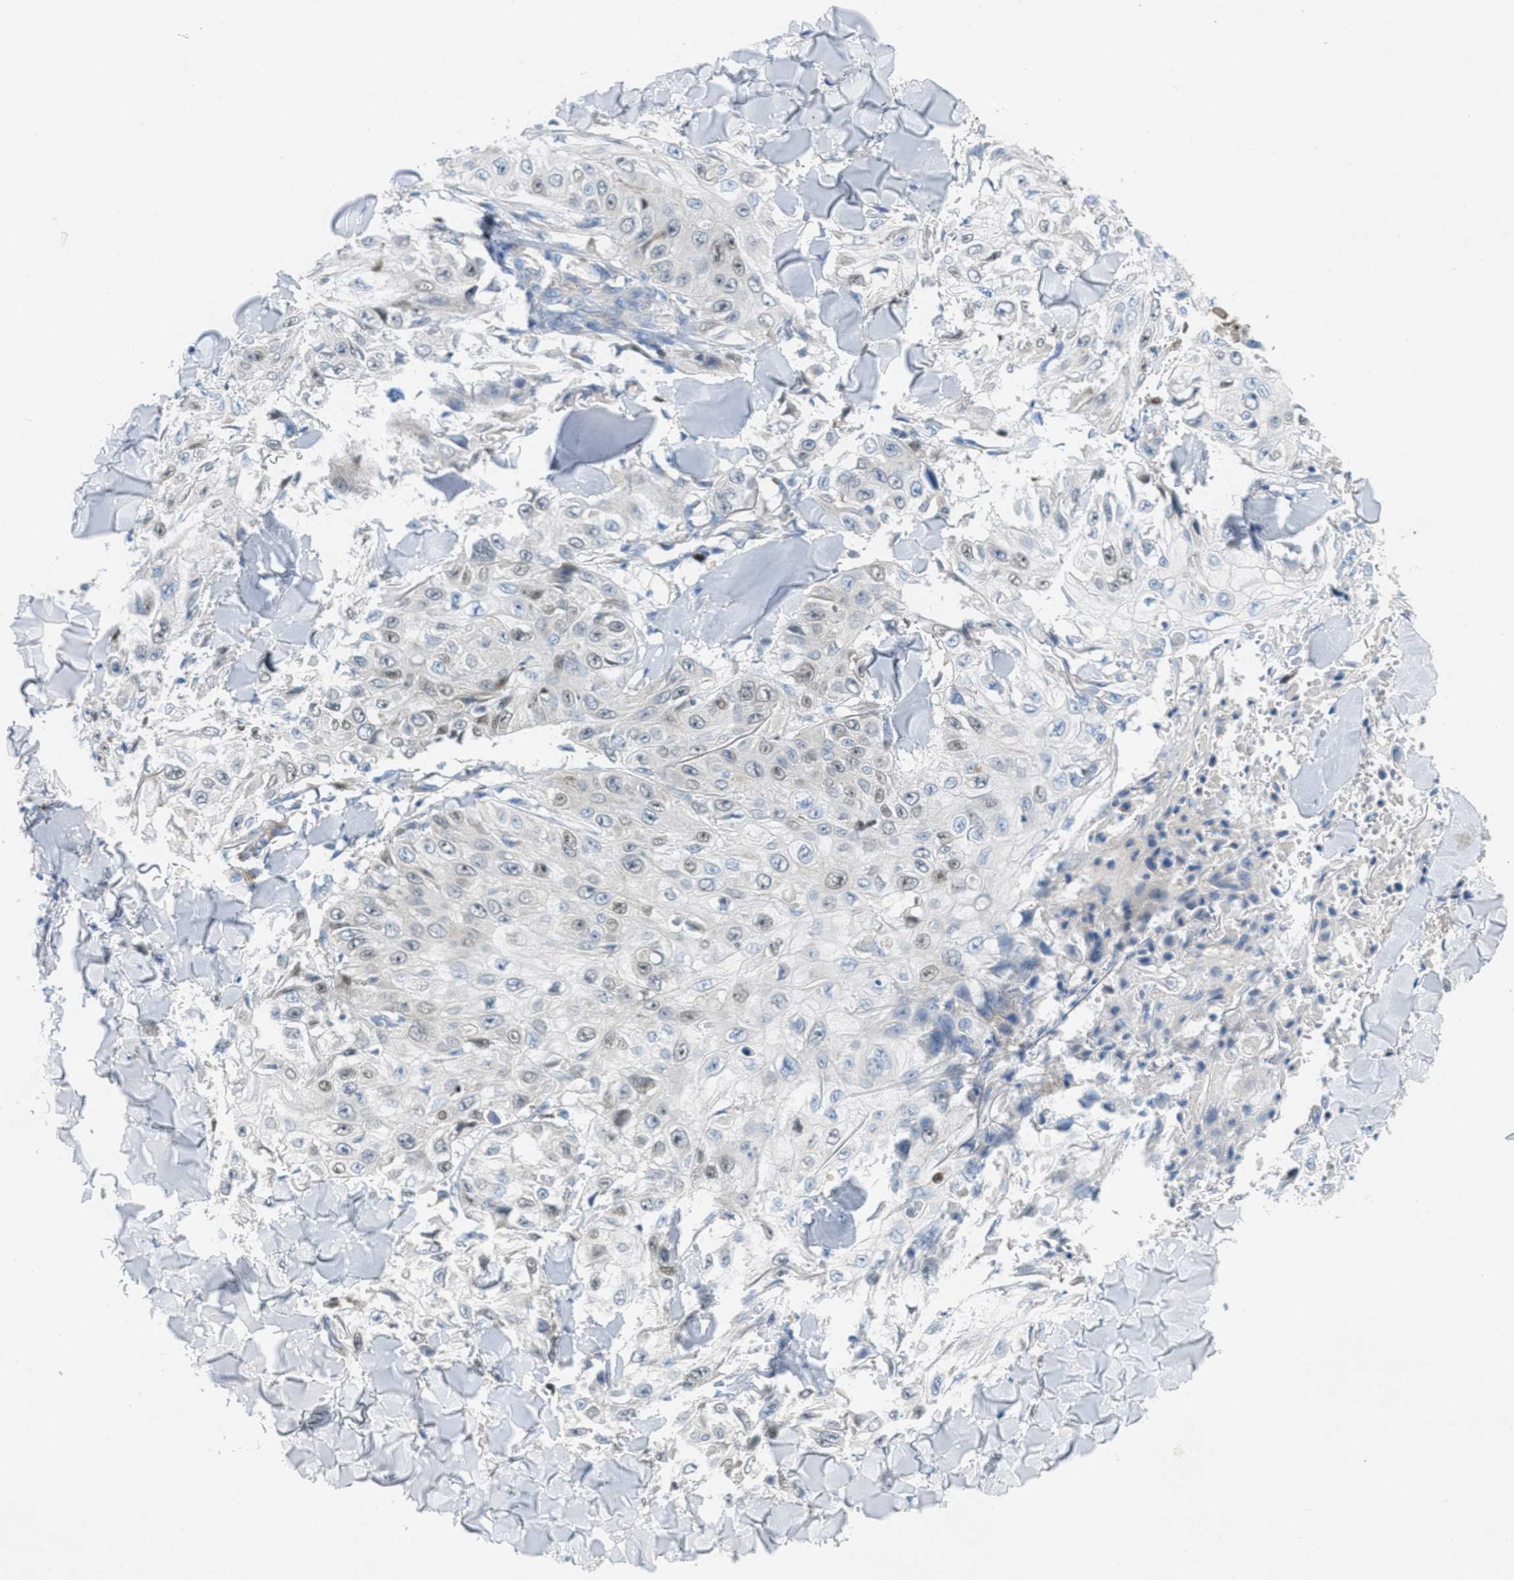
{"staining": {"intensity": "weak", "quantity": "25%-75%", "location": "cytoplasmic/membranous,nuclear"}, "tissue": "skin cancer", "cell_type": "Tumor cells", "image_type": "cancer", "snomed": [{"axis": "morphology", "description": "Squamous cell carcinoma, NOS"}, {"axis": "topography", "description": "Skin"}], "caption": "Immunohistochemical staining of human skin squamous cell carcinoma reveals low levels of weak cytoplasmic/membranous and nuclear staining in approximately 25%-75% of tumor cells.", "gene": "ORC6", "patient": {"sex": "male", "age": 86}}